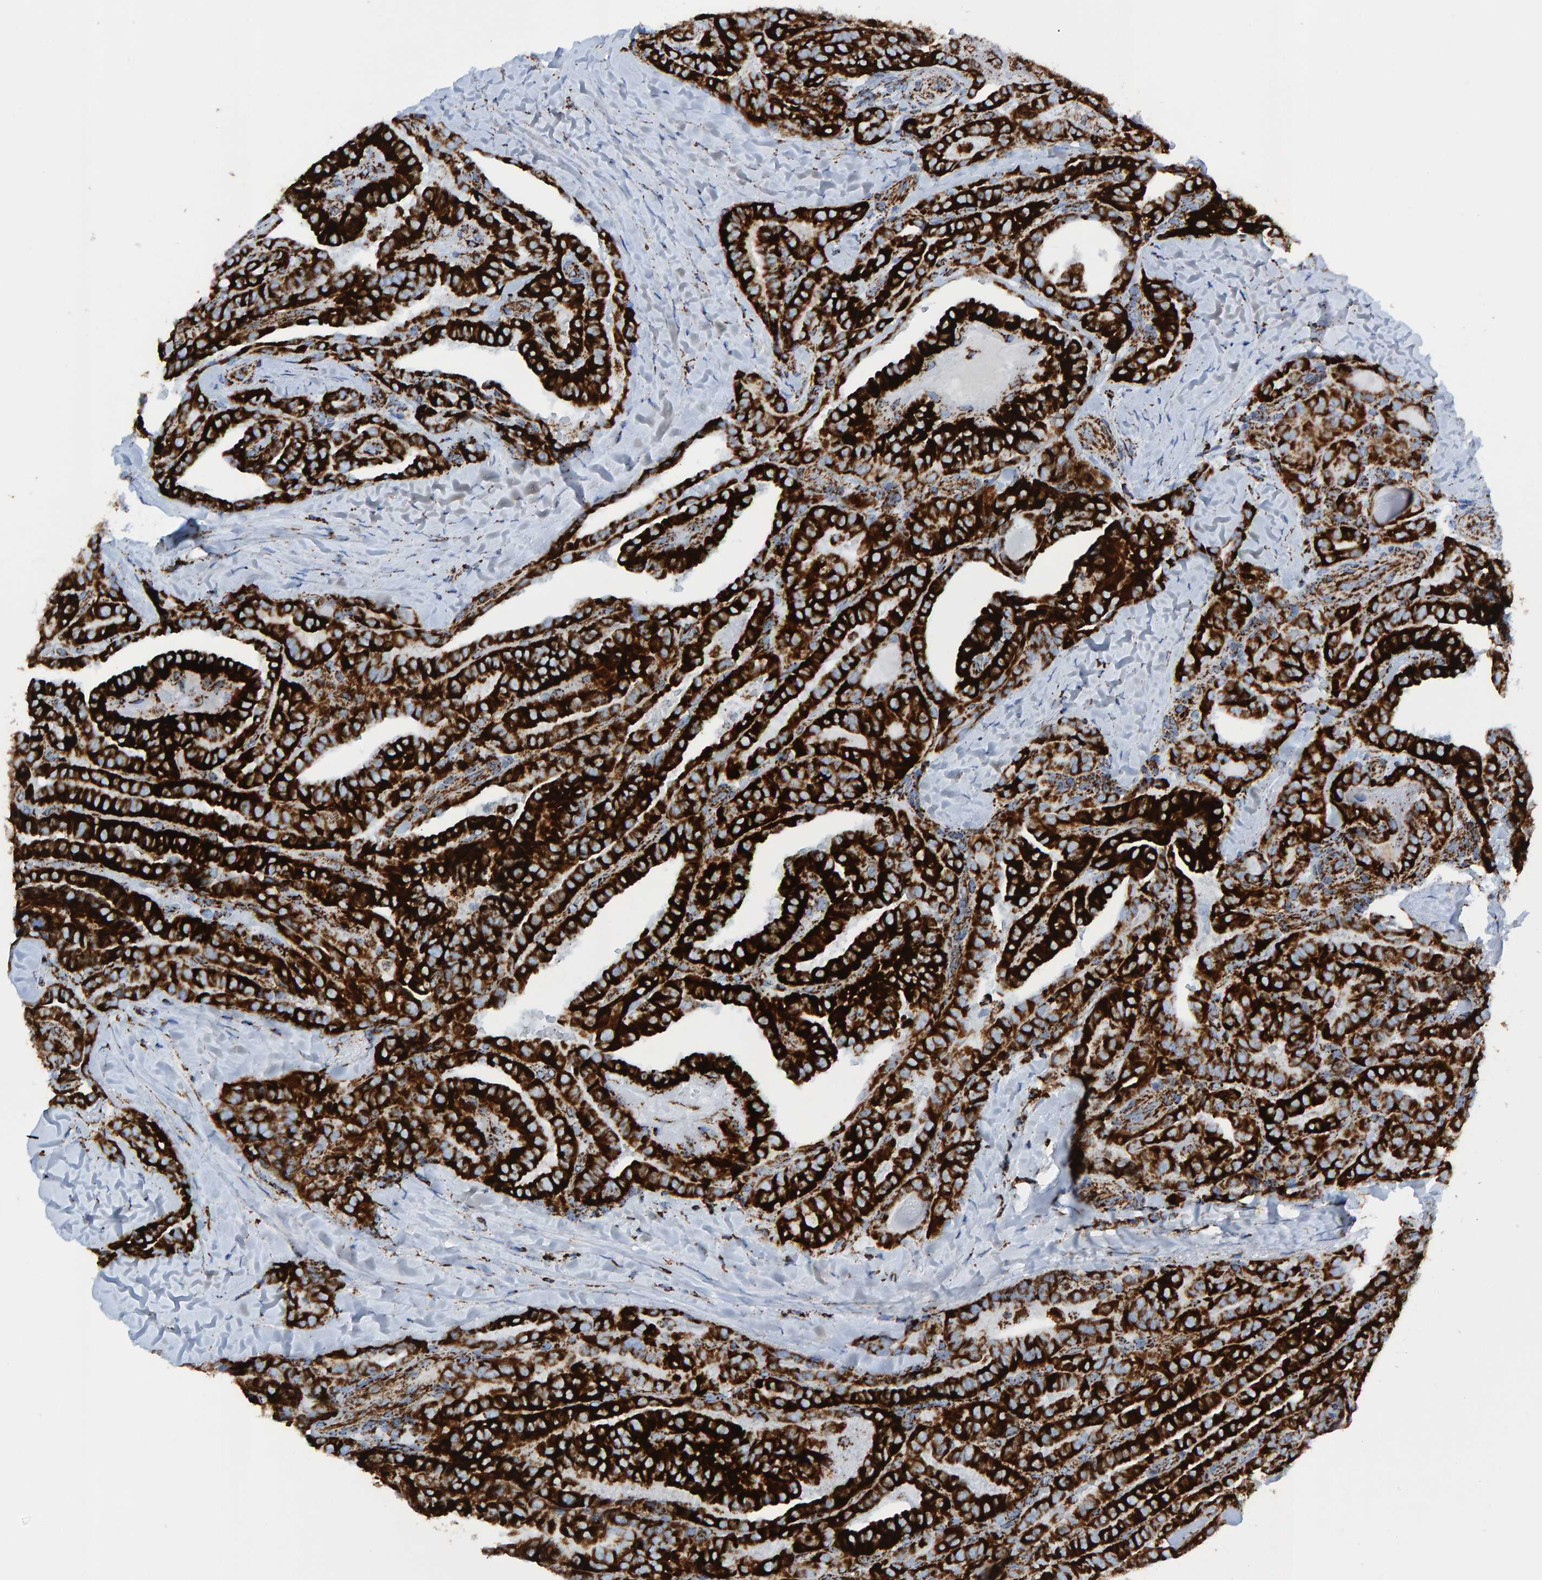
{"staining": {"intensity": "strong", "quantity": ">75%", "location": "cytoplasmic/membranous"}, "tissue": "thyroid cancer", "cell_type": "Tumor cells", "image_type": "cancer", "snomed": [{"axis": "morphology", "description": "Papillary adenocarcinoma, NOS"}, {"axis": "topography", "description": "Thyroid gland"}], "caption": "About >75% of tumor cells in thyroid papillary adenocarcinoma exhibit strong cytoplasmic/membranous protein staining as visualized by brown immunohistochemical staining.", "gene": "ENSG00000262660", "patient": {"sex": "male", "age": 77}}